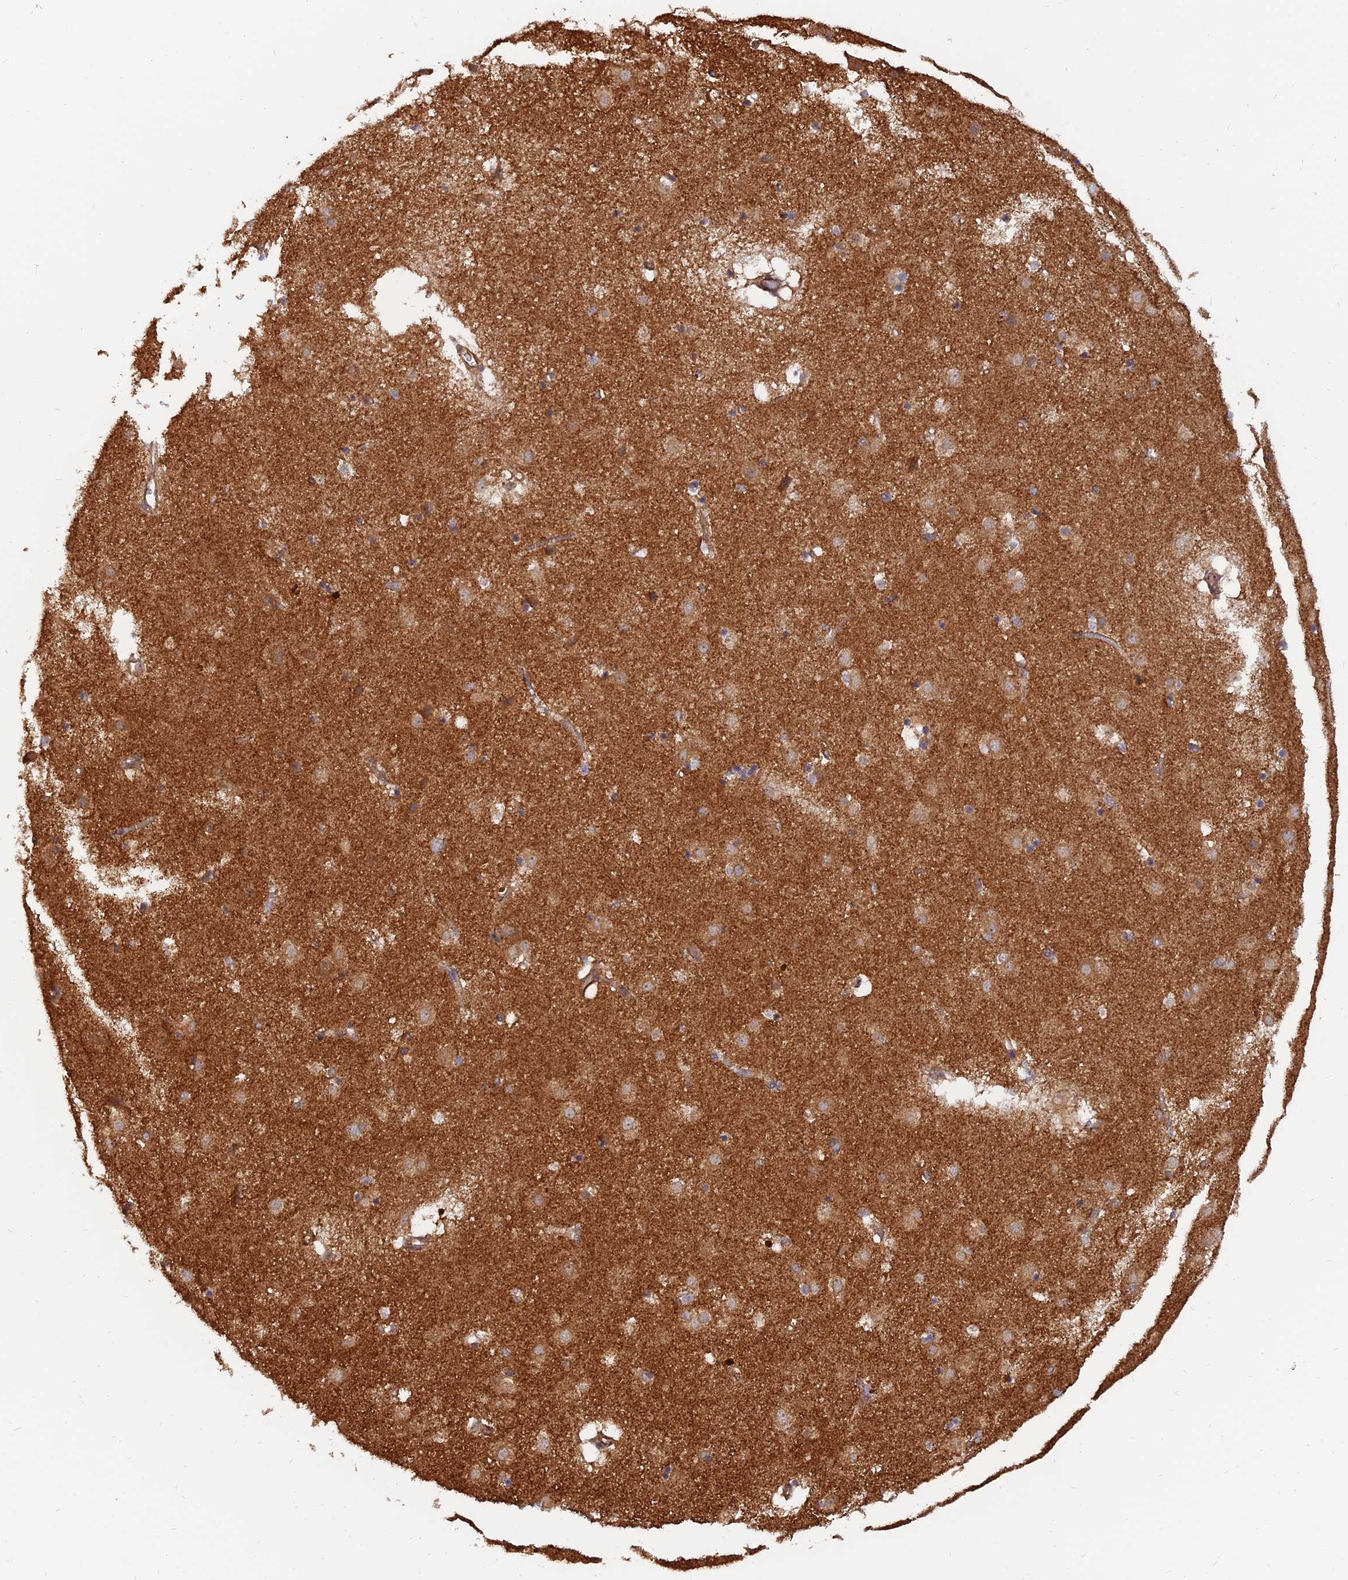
{"staining": {"intensity": "moderate", "quantity": "<25%", "location": "cytoplasmic/membranous"}, "tissue": "caudate", "cell_type": "Glial cells", "image_type": "normal", "snomed": [{"axis": "morphology", "description": "Normal tissue, NOS"}, {"axis": "topography", "description": "Lateral ventricle wall"}], "caption": "Immunohistochemical staining of benign human caudate displays low levels of moderate cytoplasmic/membranous staining in about <25% of glial cells. Nuclei are stained in blue.", "gene": "WDR41", "patient": {"sex": "male", "age": 70}}